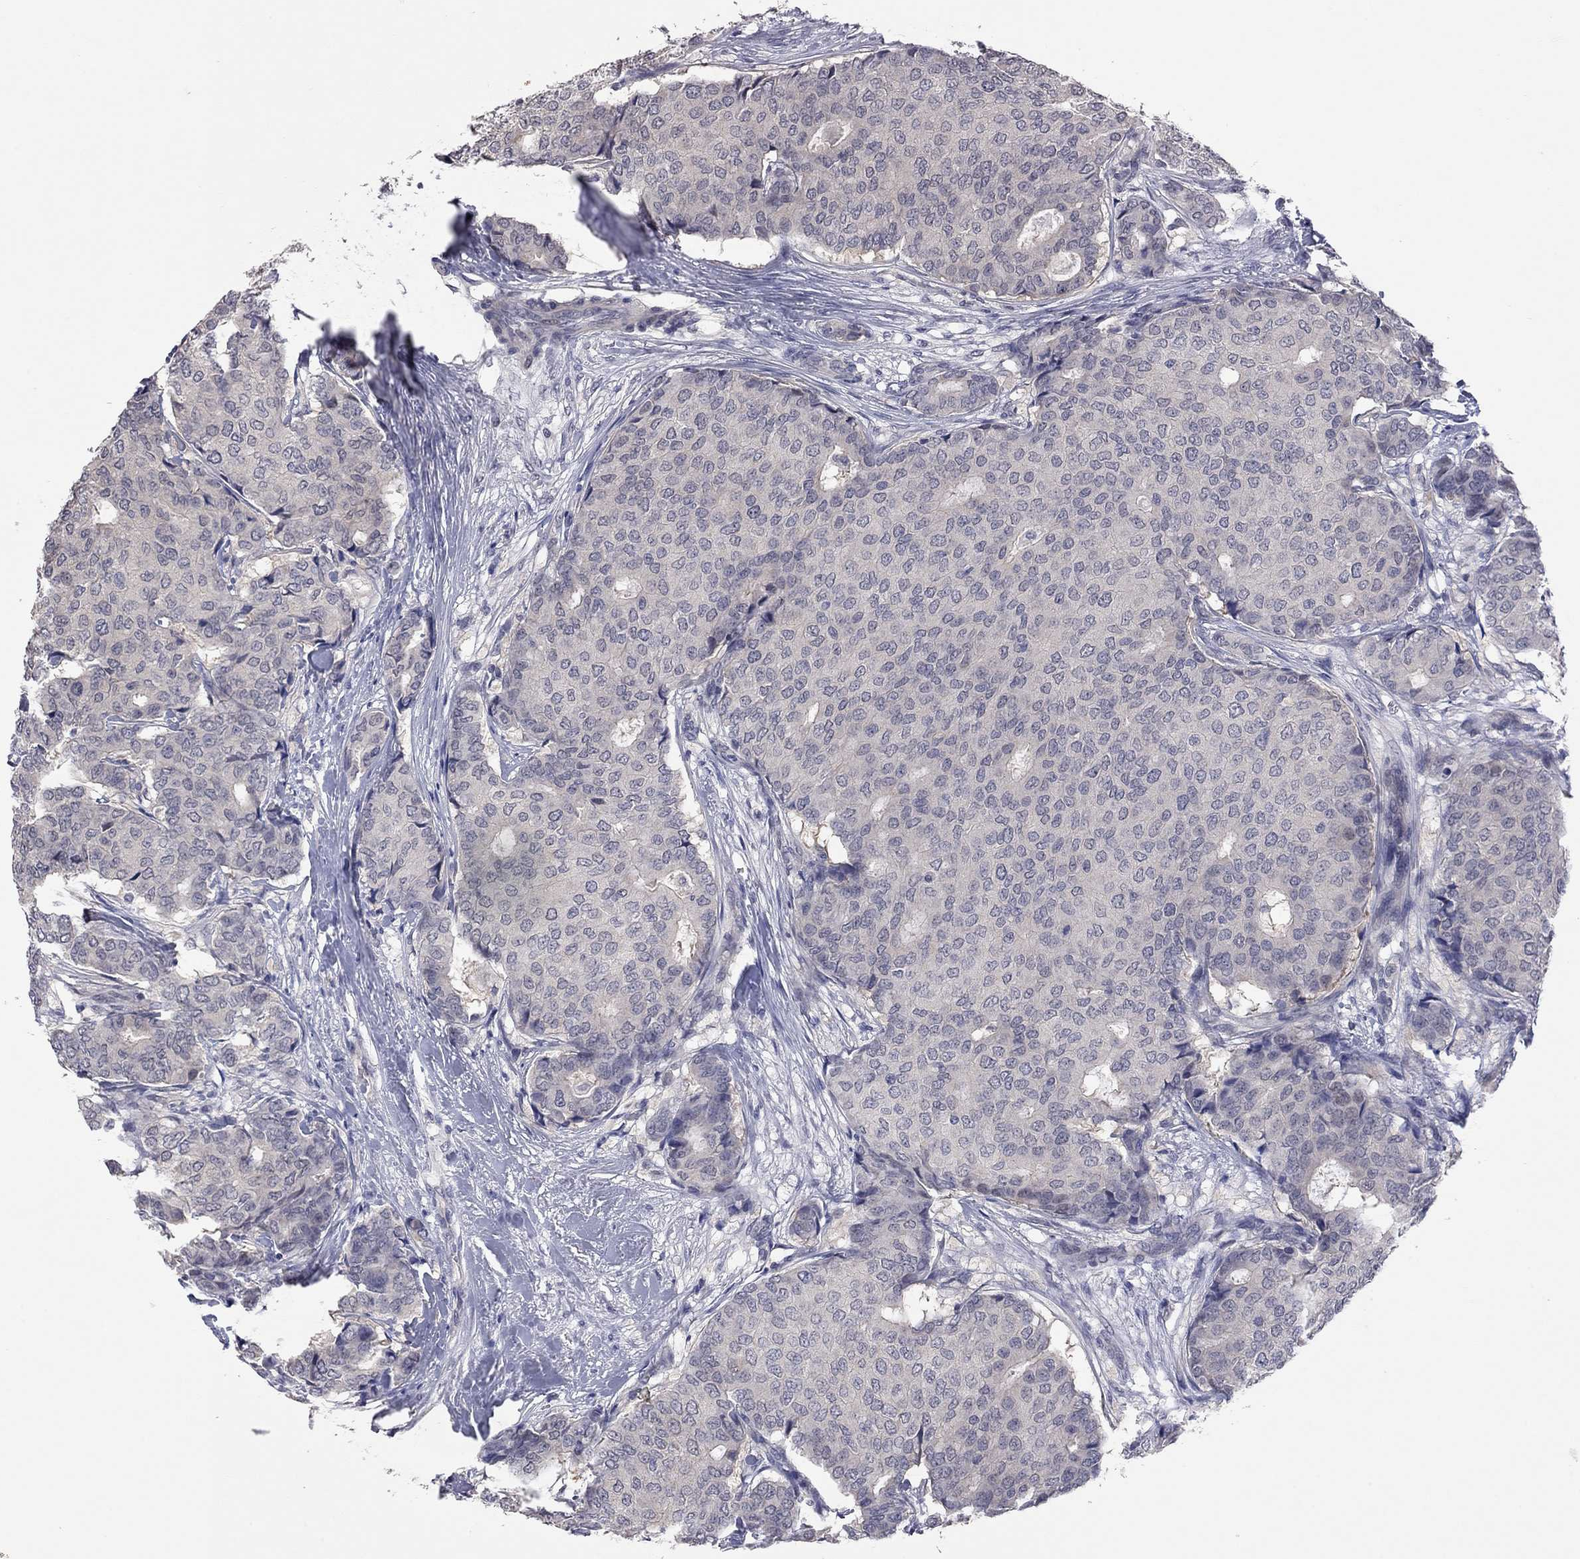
{"staining": {"intensity": "negative", "quantity": "none", "location": "none"}, "tissue": "breast cancer", "cell_type": "Tumor cells", "image_type": "cancer", "snomed": [{"axis": "morphology", "description": "Duct carcinoma"}, {"axis": "topography", "description": "Breast"}], "caption": "This is an immunohistochemistry (IHC) photomicrograph of breast cancer. There is no staining in tumor cells.", "gene": "FABP12", "patient": {"sex": "female", "age": 75}}